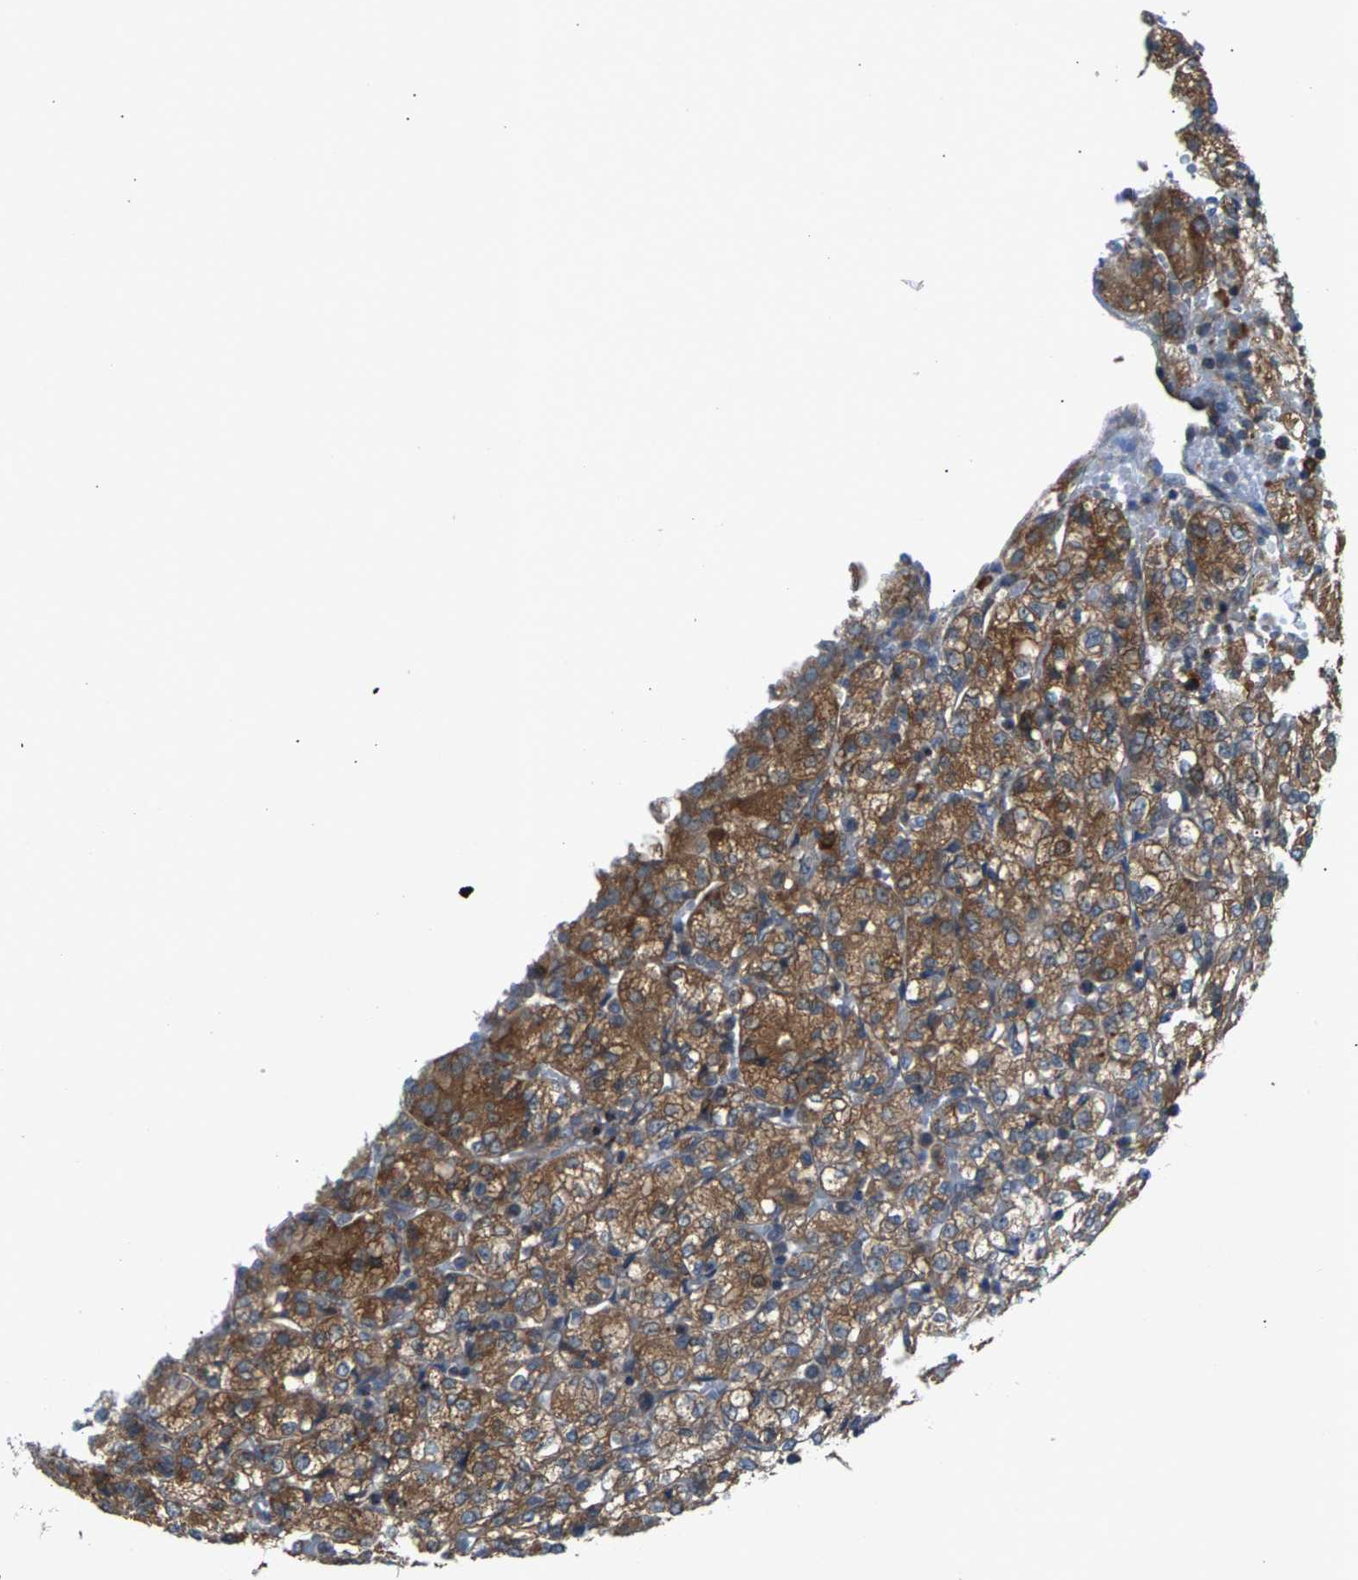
{"staining": {"intensity": "moderate", "quantity": ">75%", "location": "cytoplasmic/membranous"}, "tissue": "renal cancer", "cell_type": "Tumor cells", "image_type": "cancer", "snomed": [{"axis": "morphology", "description": "Adenocarcinoma, NOS"}, {"axis": "topography", "description": "Kidney"}], "caption": "Immunohistochemical staining of human renal adenocarcinoma displays medium levels of moderate cytoplasmic/membranous positivity in about >75% of tumor cells. The staining is performed using DAB (3,3'-diaminobenzidine) brown chromogen to label protein expression. The nuclei are counter-stained blue using hematoxylin.", "gene": "PDCL", "patient": {"sex": "male", "age": 77}}